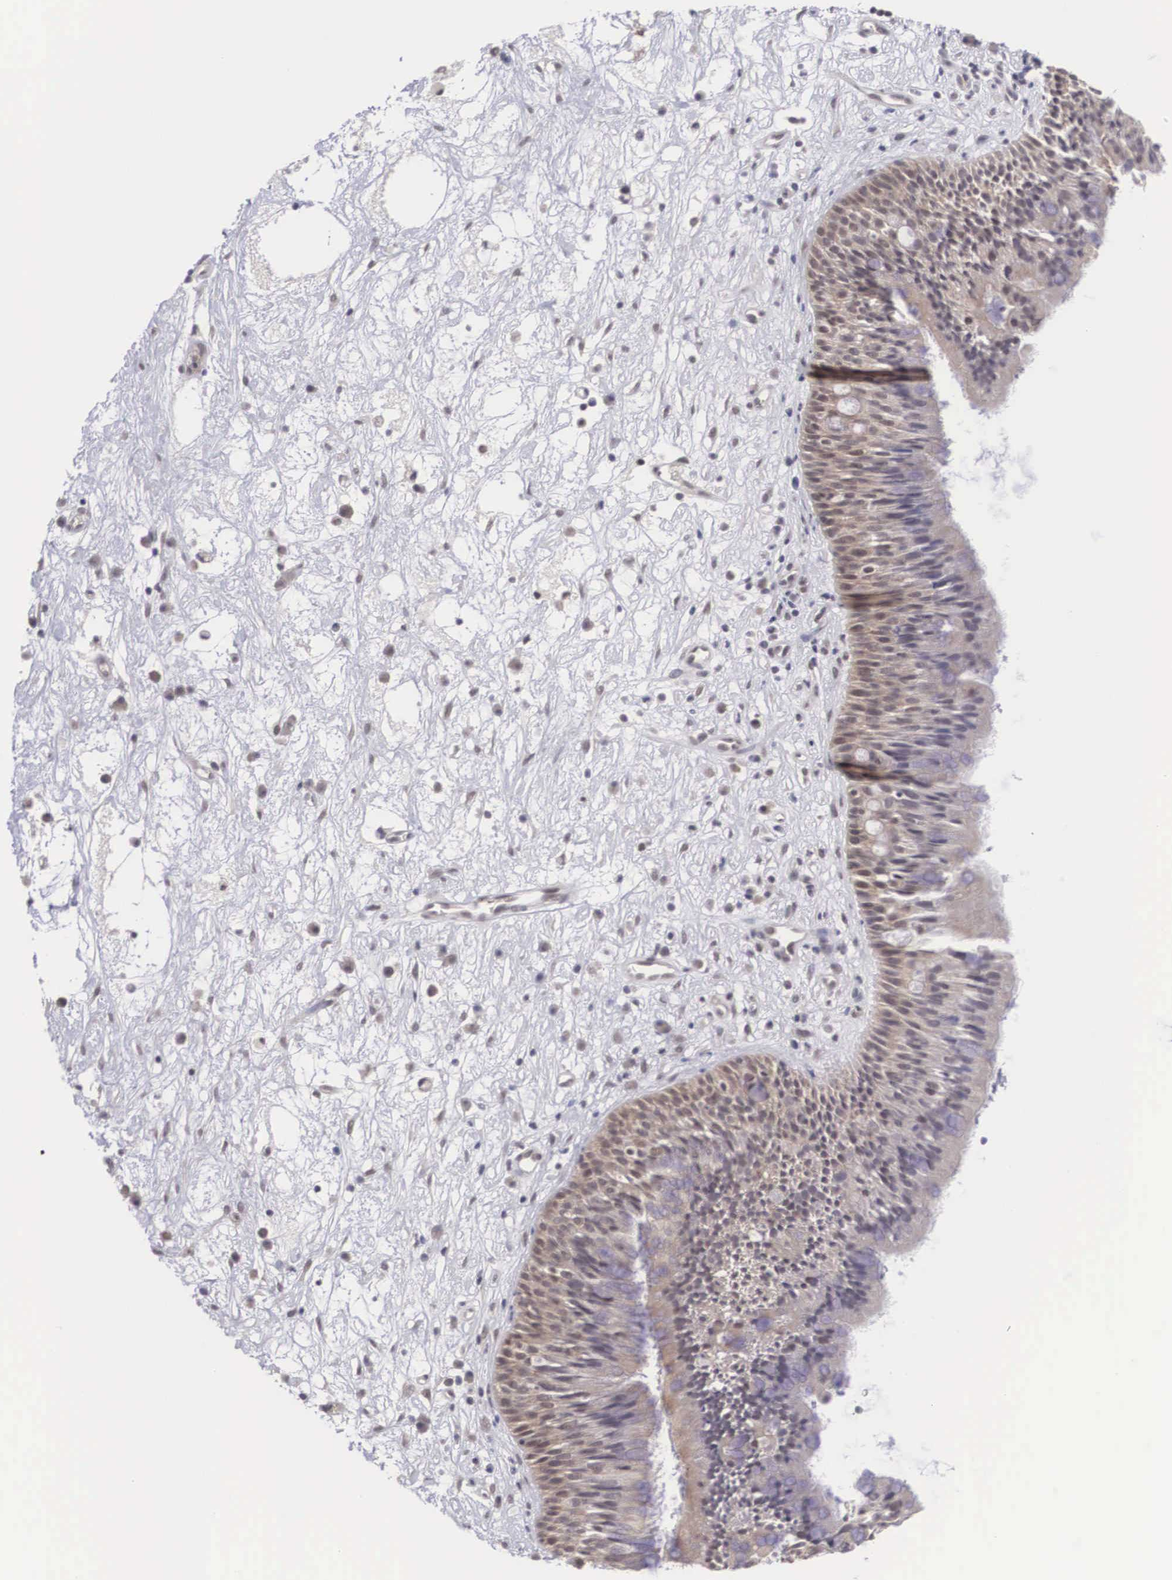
{"staining": {"intensity": "moderate", "quantity": ">75%", "location": "cytoplasmic/membranous,nuclear"}, "tissue": "nasopharynx", "cell_type": "Respiratory epithelial cells", "image_type": "normal", "snomed": [{"axis": "morphology", "description": "Normal tissue, NOS"}, {"axis": "topography", "description": "Nasopharynx"}], "caption": "A high-resolution photomicrograph shows IHC staining of unremarkable nasopharynx, which reveals moderate cytoplasmic/membranous,nuclear positivity in approximately >75% of respiratory epithelial cells.", "gene": "NINL", "patient": {"sex": "male", "age": 13}}